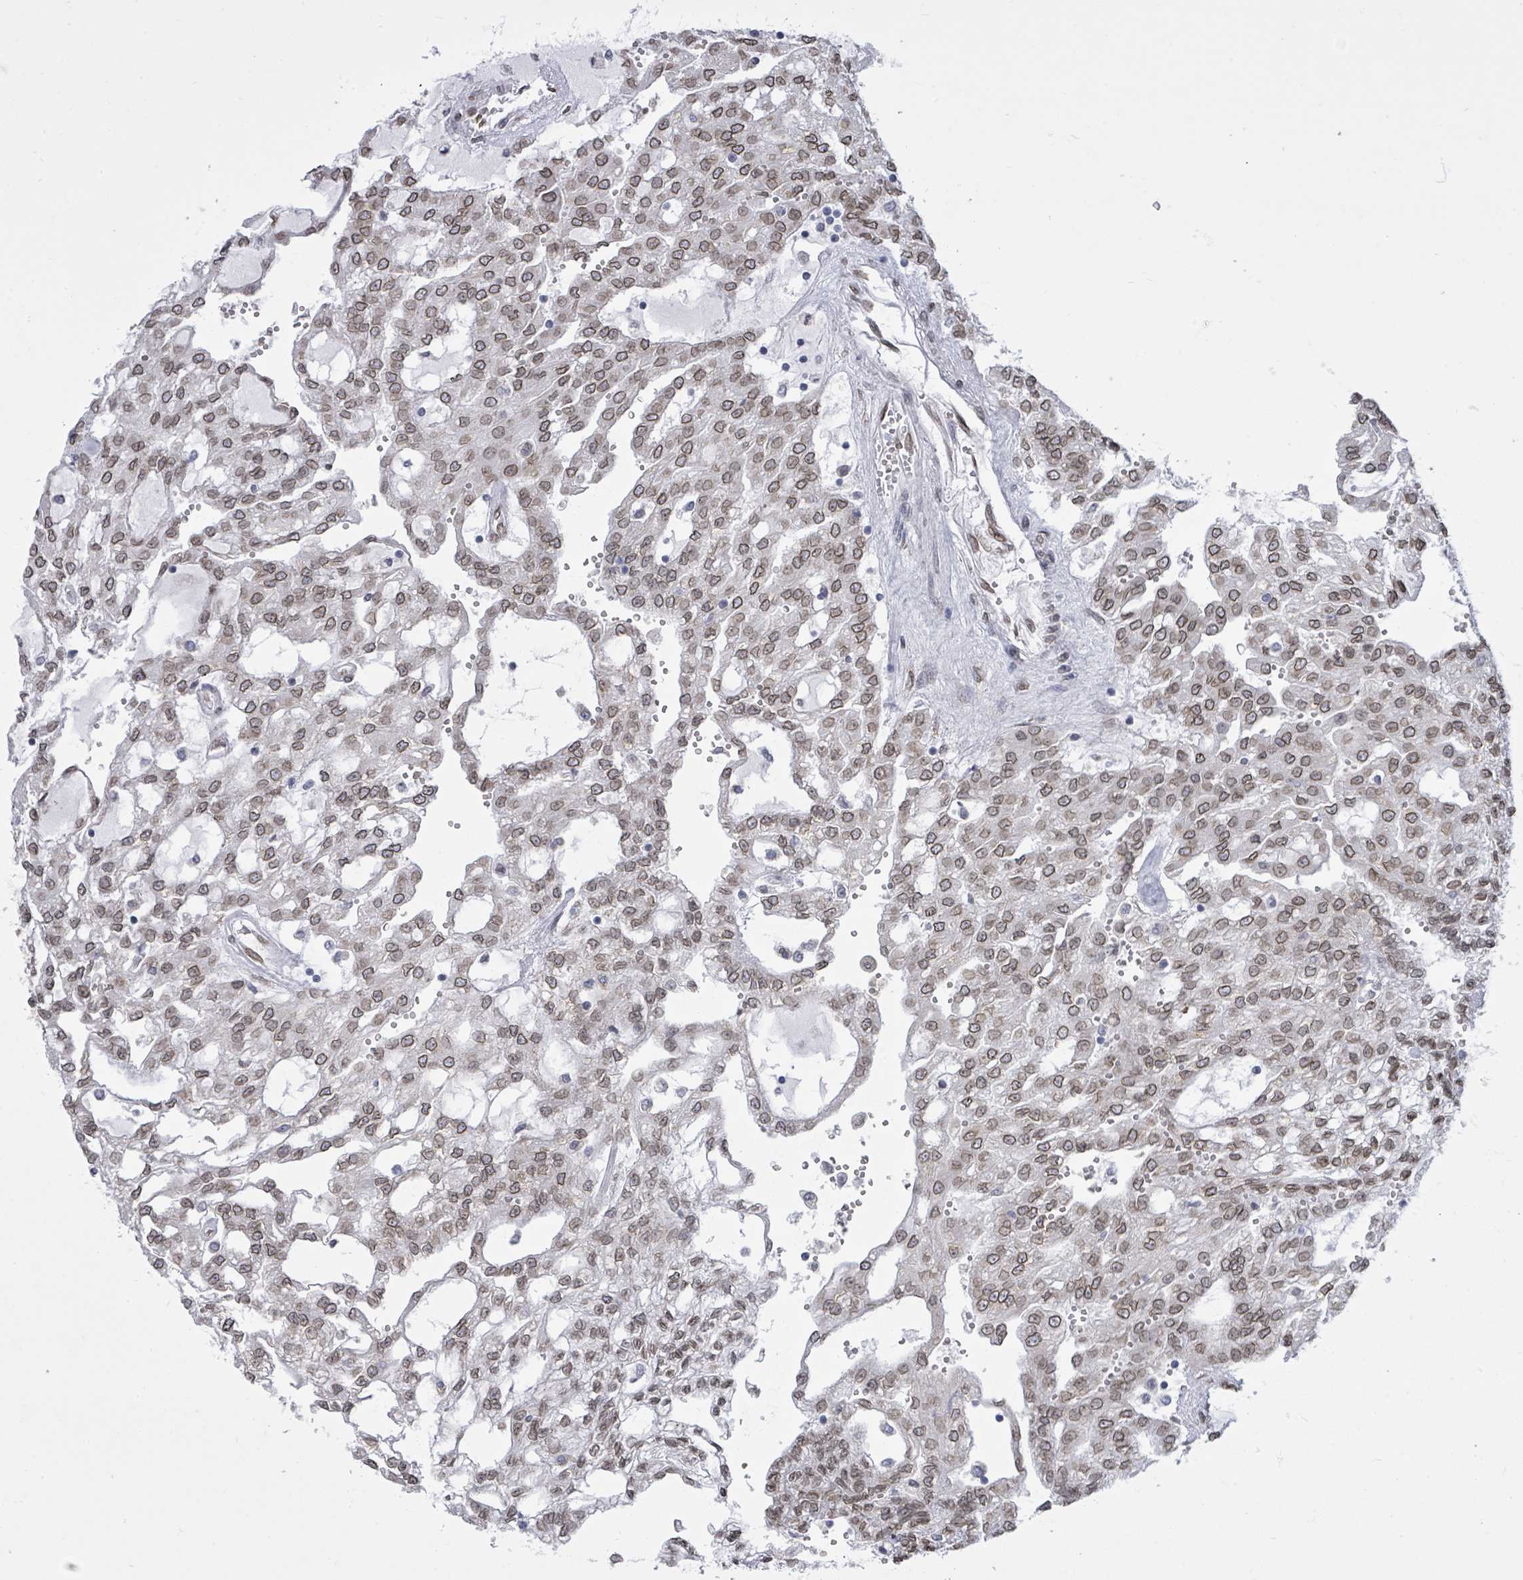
{"staining": {"intensity": "moderate", "quantity": ">75%", "location": "cytoplasmic/membranous,nuclear"}, "tissue": "renal cancer", "cell_type": "Tumor cells", "image_type": "cancer", "snomed": [{"axis": "morphology", "description": "Adenocarcinoma, NOS"}, {"axis": "topography", "description": "Kidney"}], "caption": "Tumor cells exhibit medium levels of moderate cytoplasmic/membranous and nuclear expression in approximately >75% of cells in renal cancer. Nuclei are stained in blue.", "gene": "ARFGAP1", "patient": {"sex": "male", "age": 63}}